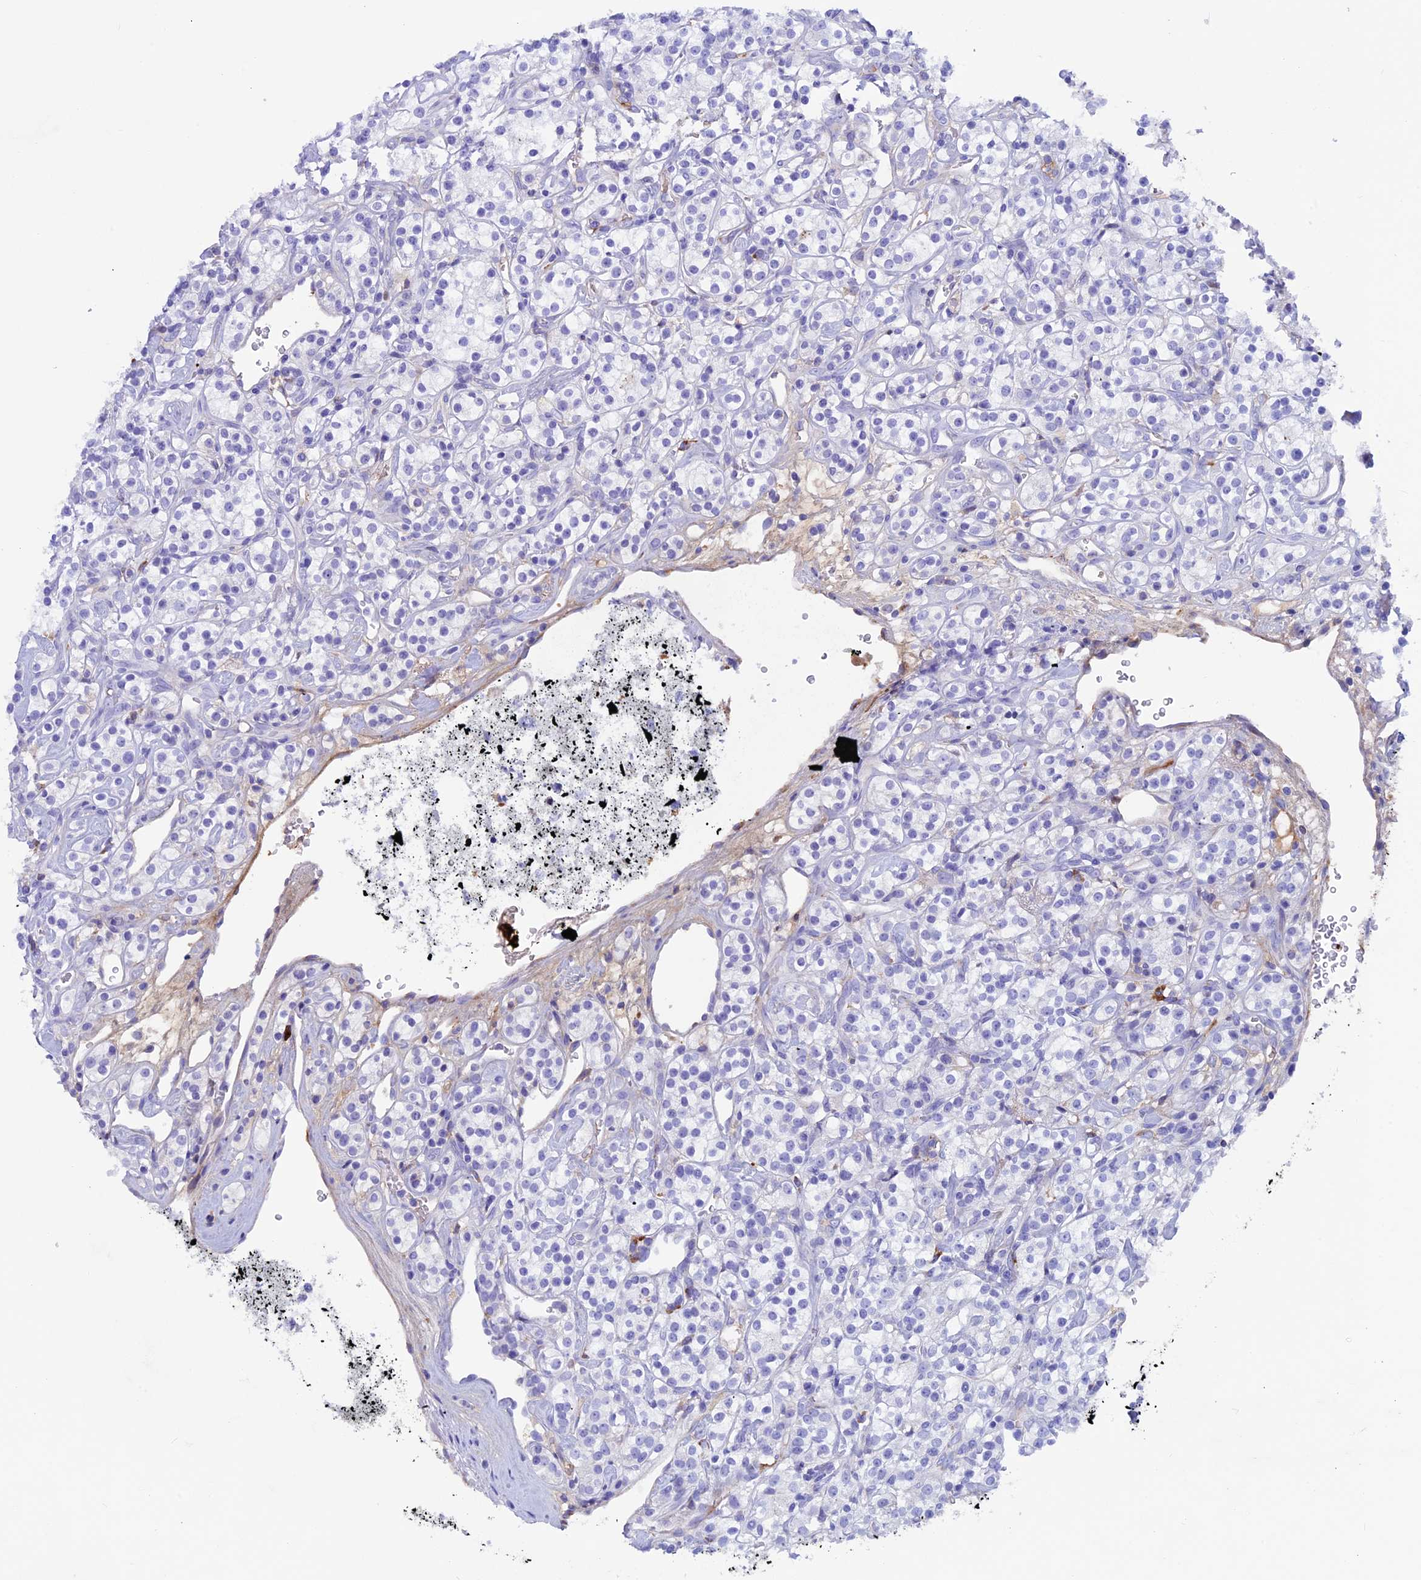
{"staining": {"intensity": "negative", "quantity": "none", "location": "none"}, "tissue": "renal cancer", "cell_type": "Tumor cells", "image_type": "cancer", "snomed": [{"axis": "morphology", "description": "Adenocarcinoma, NOS"}, {"axis": "topography", "description": "Kidney"}], "caption": "High power microscopy image of an immunohistochemistry photomicrograph of adenocarcinoma (renal), revealing no significant expression in tumor cells.", "gene": "IGSF6", "patient": {"sex": "male", "age": 77}}